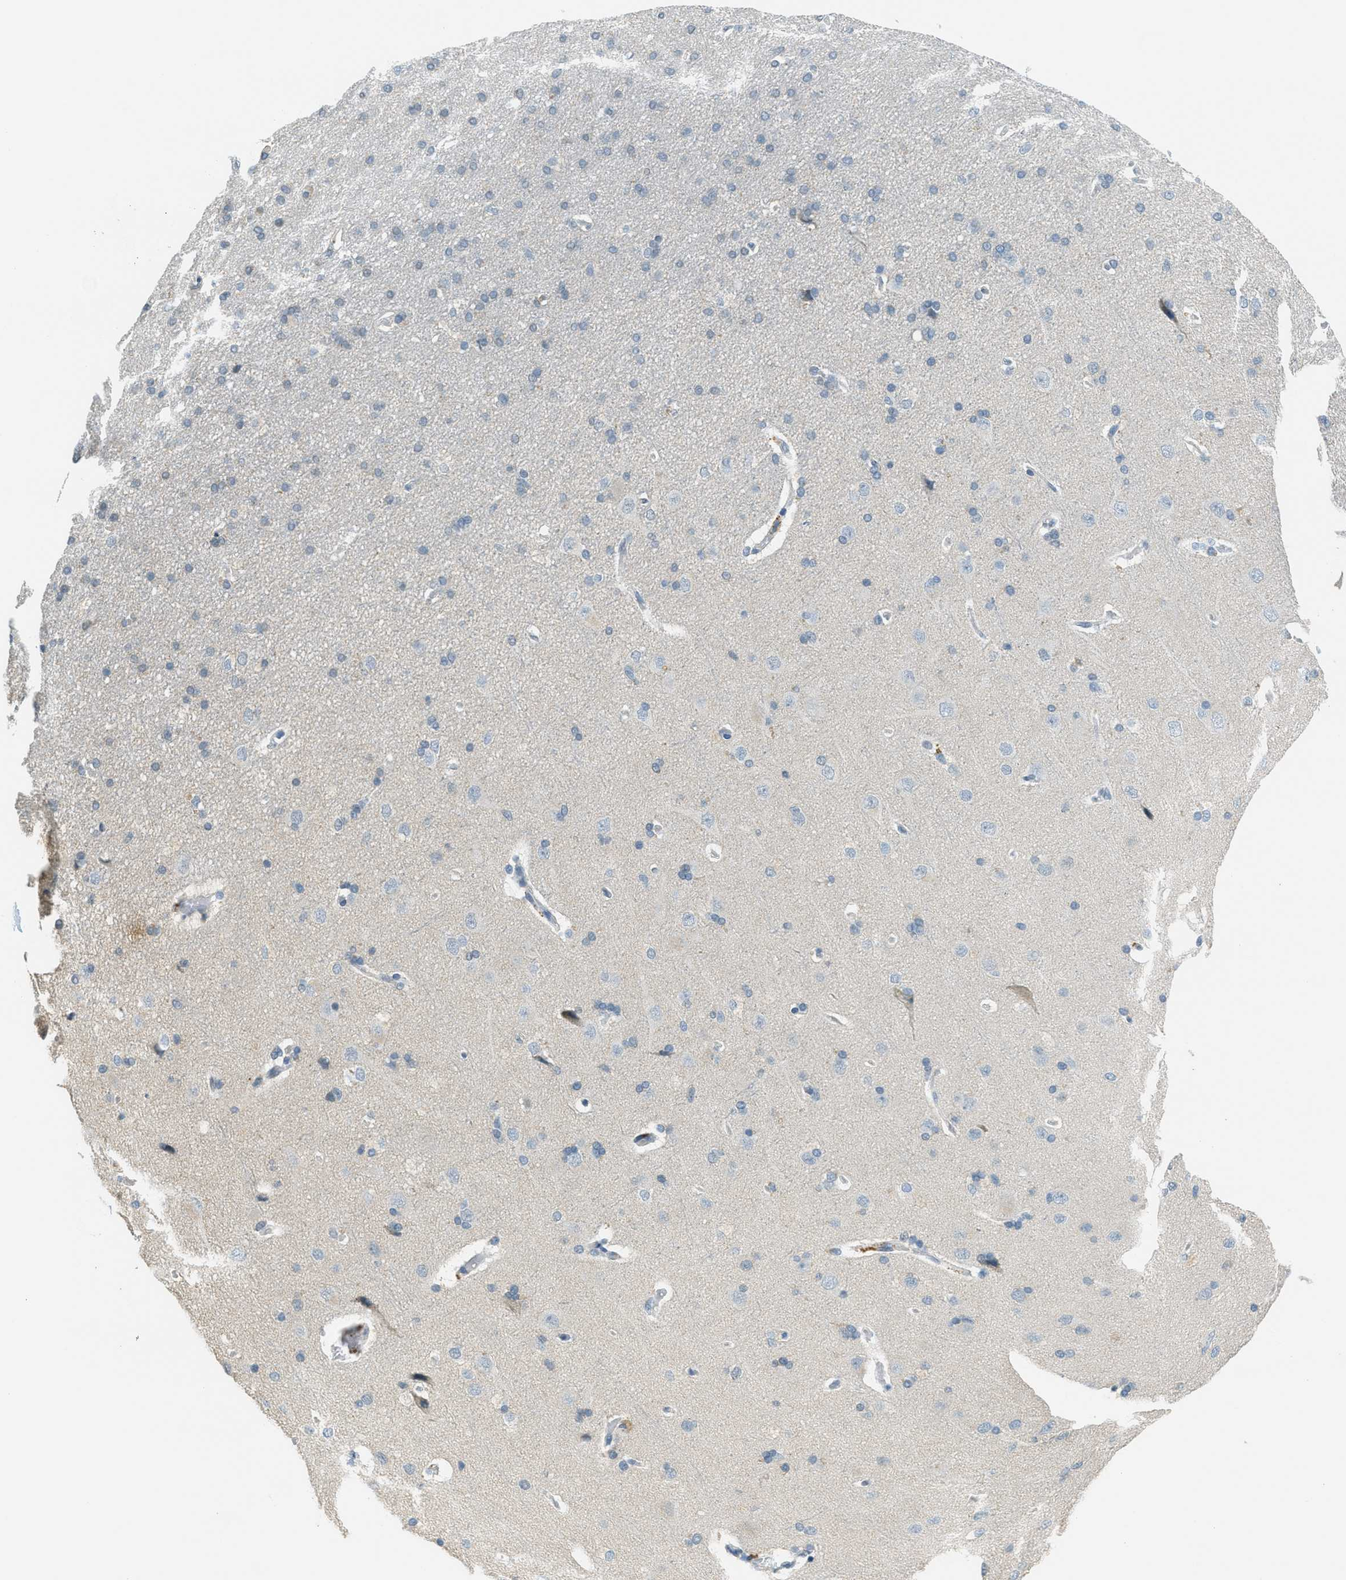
{"staining": {"intensity": "negative", "quantity": "none", "location": "none"}, "tissue": "cerebral cortex", "cell_type": "Endothelial cells", "image_type": "normal", "snomed": [{"axis": "morphology", "description": "Normal tissue, NOS"}, {"axis": "topography", "description": "Cerebral cortex"}], "caption": "An IHC histopathology image of normal cerebral cortex is shown. There is no staining in endothelial cells of cerebral cortex.", "gene": "TCF3", "patient": {"sex": "male", "age": 62}}